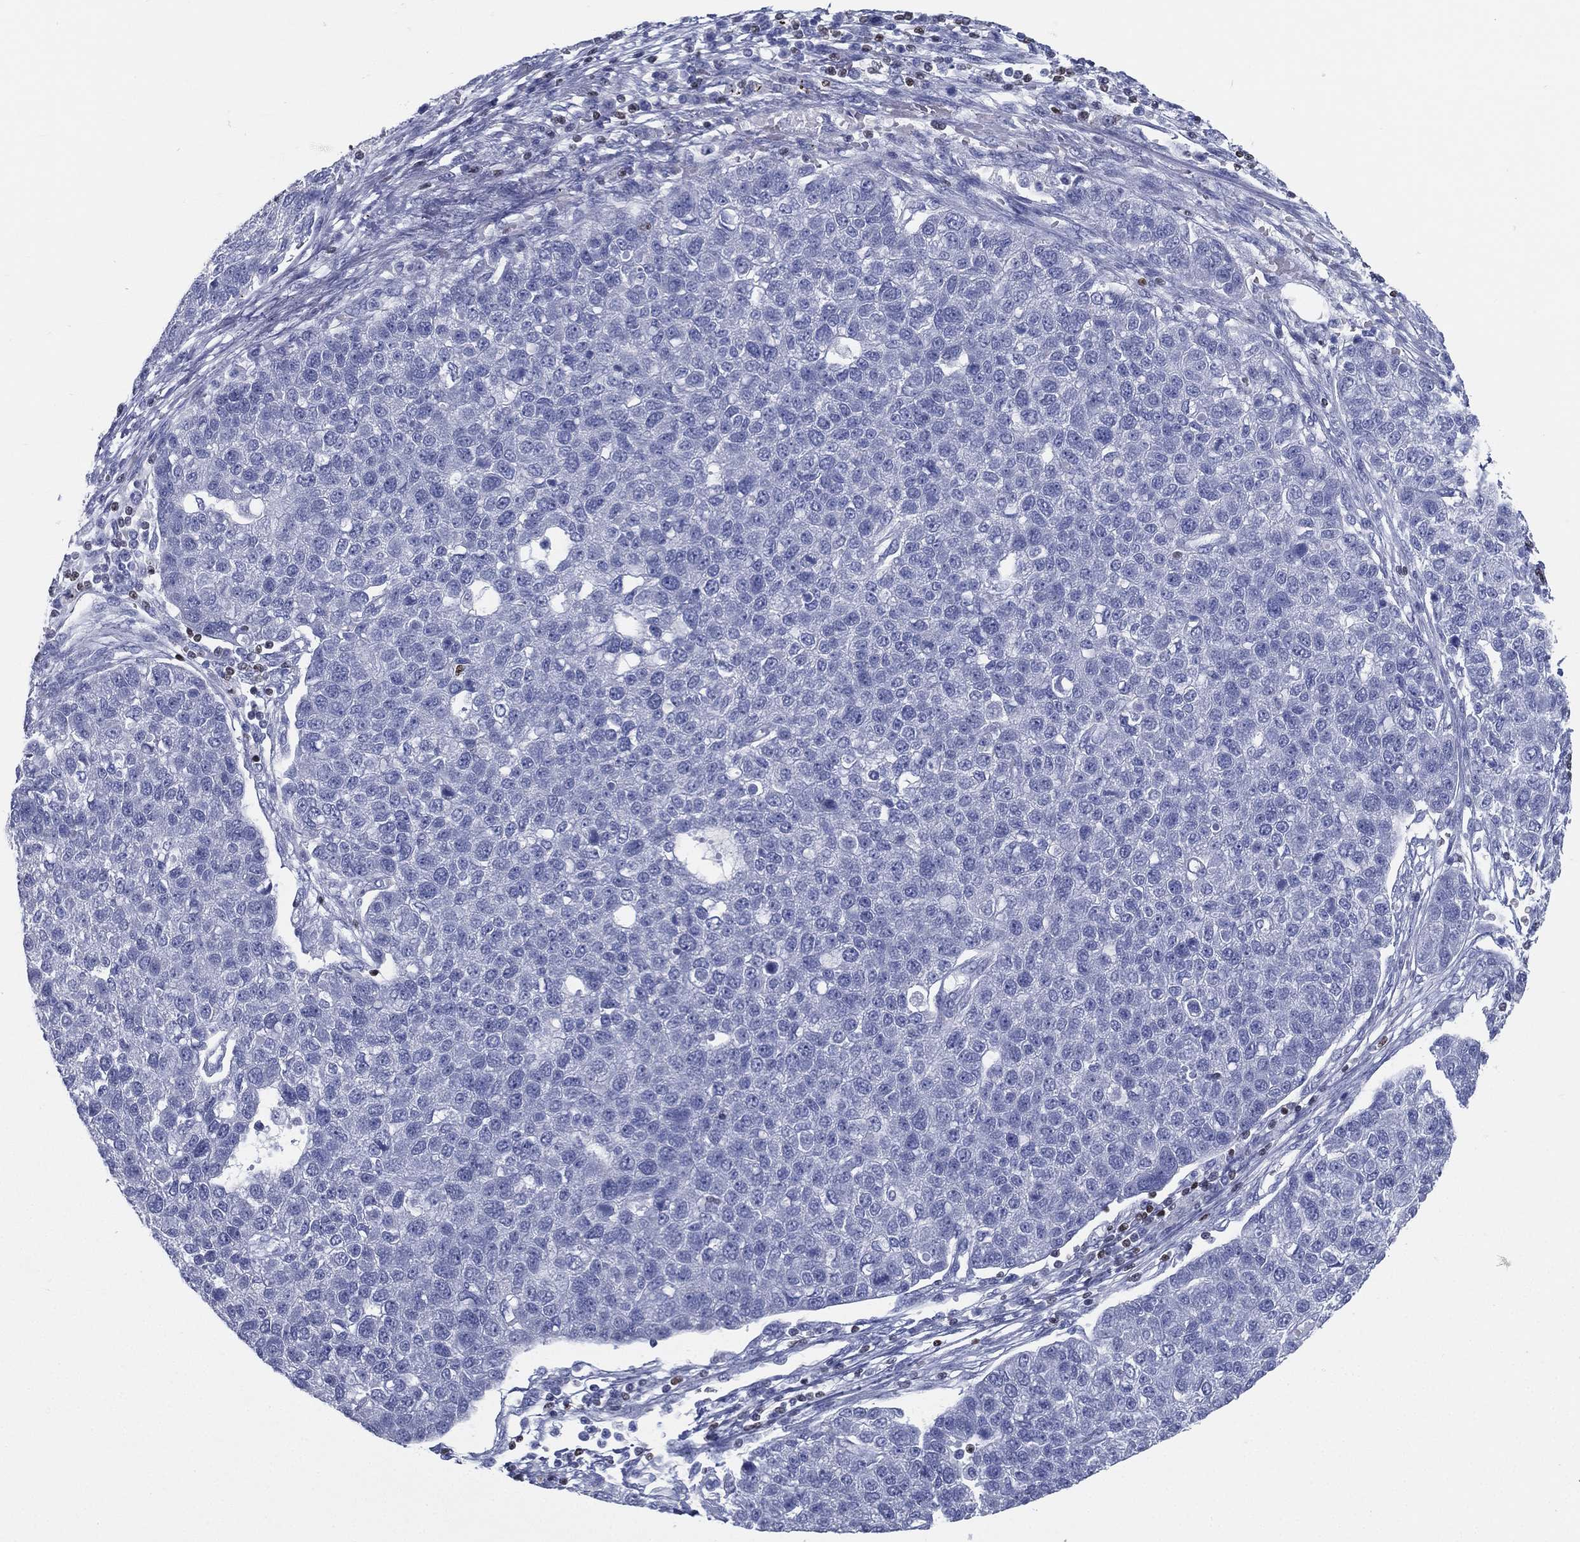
{"staining": {"intensity": "negative", "quantity": "none", "location": "none"}, "tissue": "pancreatic cancer", "cell_type": "Tumor cells", "image_type": "cancer", "snomed": [{"axis": "morphology", "description": "Adenocarcinoma, NOS"}, {"axis": "topography", "description": "Pancreas"}], "caption": "Human pancreatic adenocarcinoma stained for a protein using immunohistochemistry (IHC) shows no staining in tumor cells.", "gene": "PYHIN1", "patient": {"sex": "female", "age": 61}}